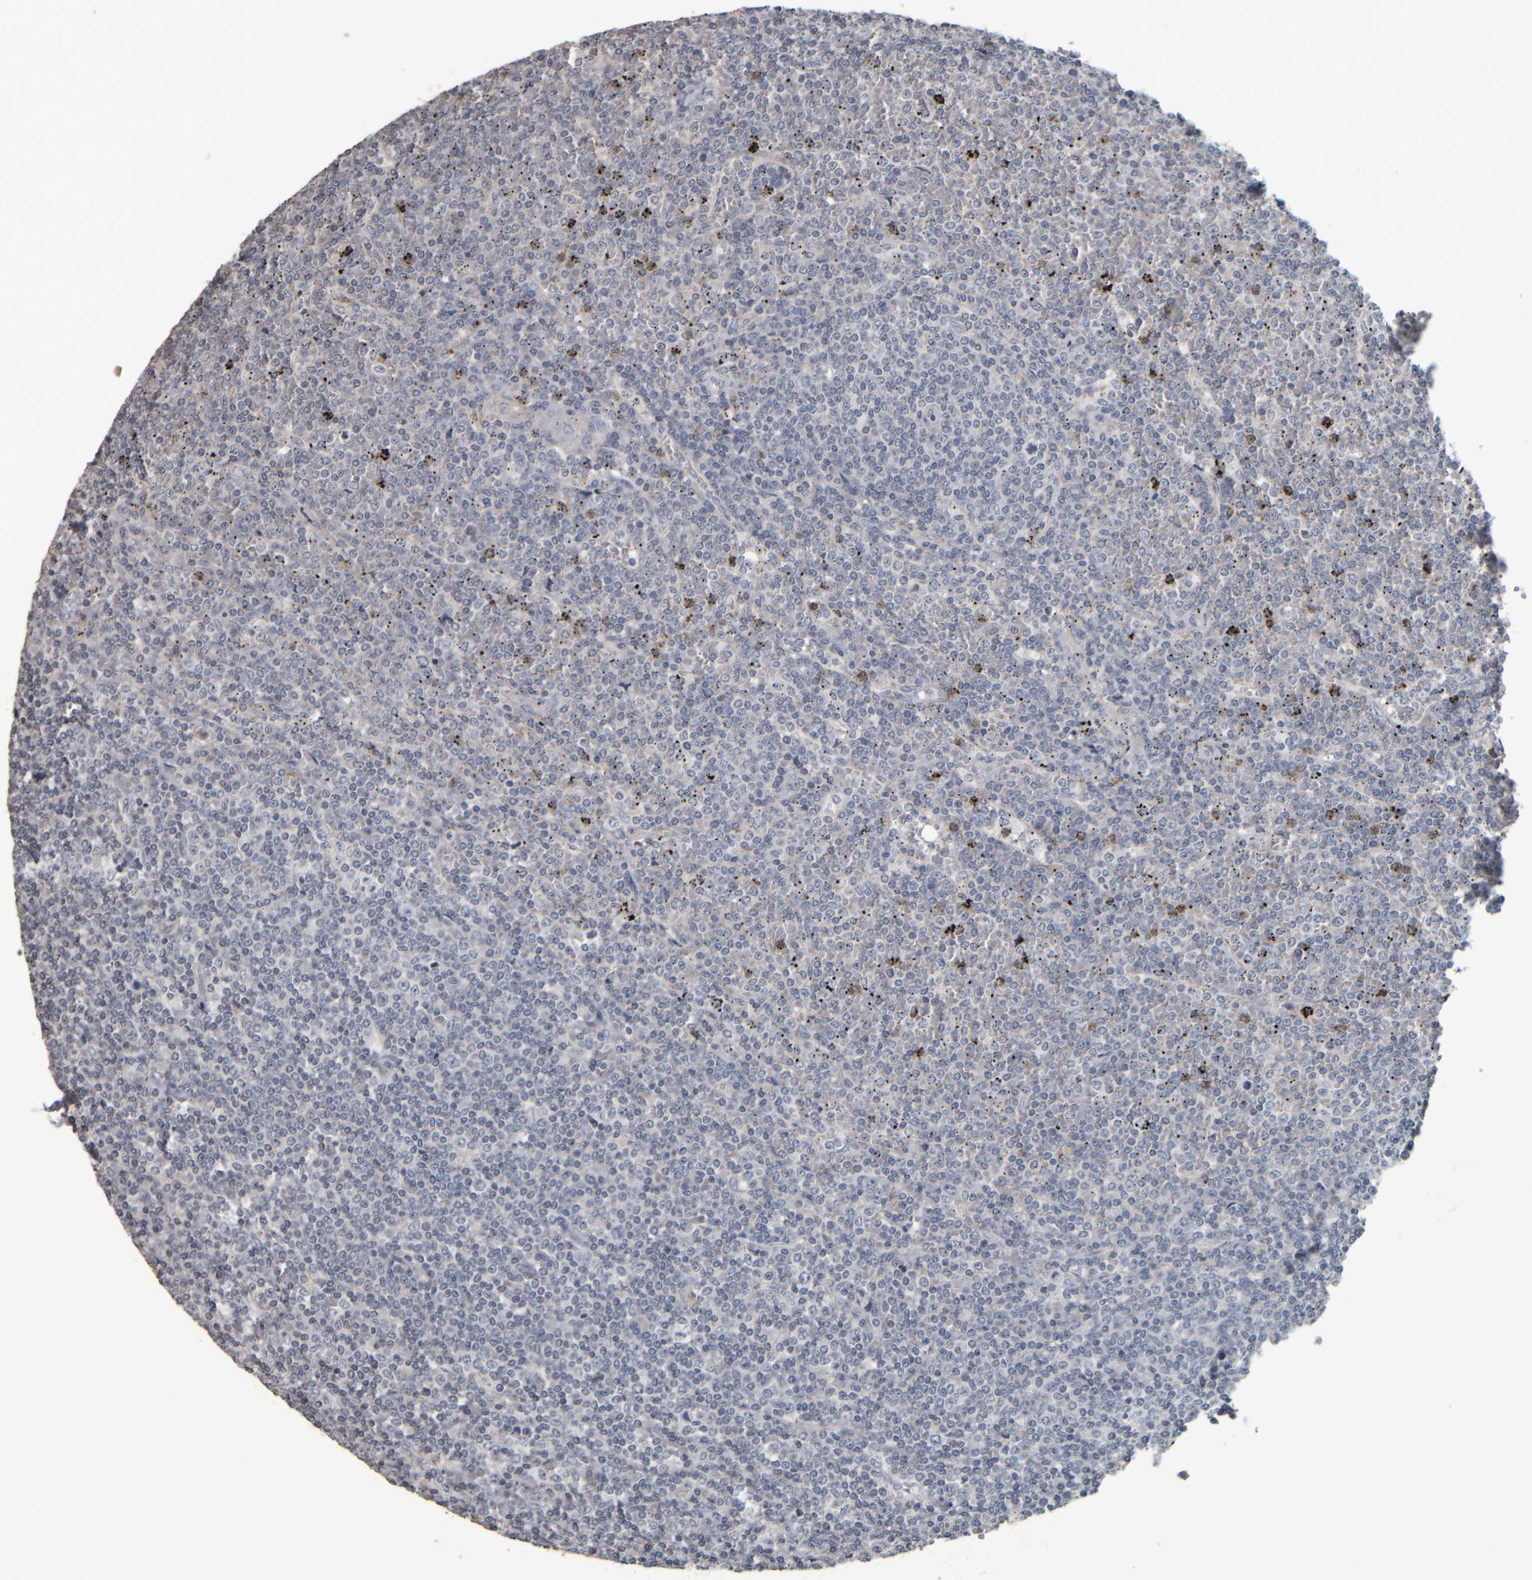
{"staining": {"intensity": "negative", "quantity": "none", "location": "none"}, "tissue": "lymphoma", "cell_type": "Tumor cells", "image_type": "cancer", "snomed": [{"axis": "morphology", "description": "Malignant lymphoma, non-Hodgkin's type, Low grade"}, {"axis": "topography", "description": "Spleen"}], "caption": "An image of lymphoma stained for a protein shows no brown staining in tumor cells. (DAB immunohistochemistry (IHC) with hematoxylin counter stain).", "gene": "CAVIN4", "patient": {"sex": "female", "age": 19}}